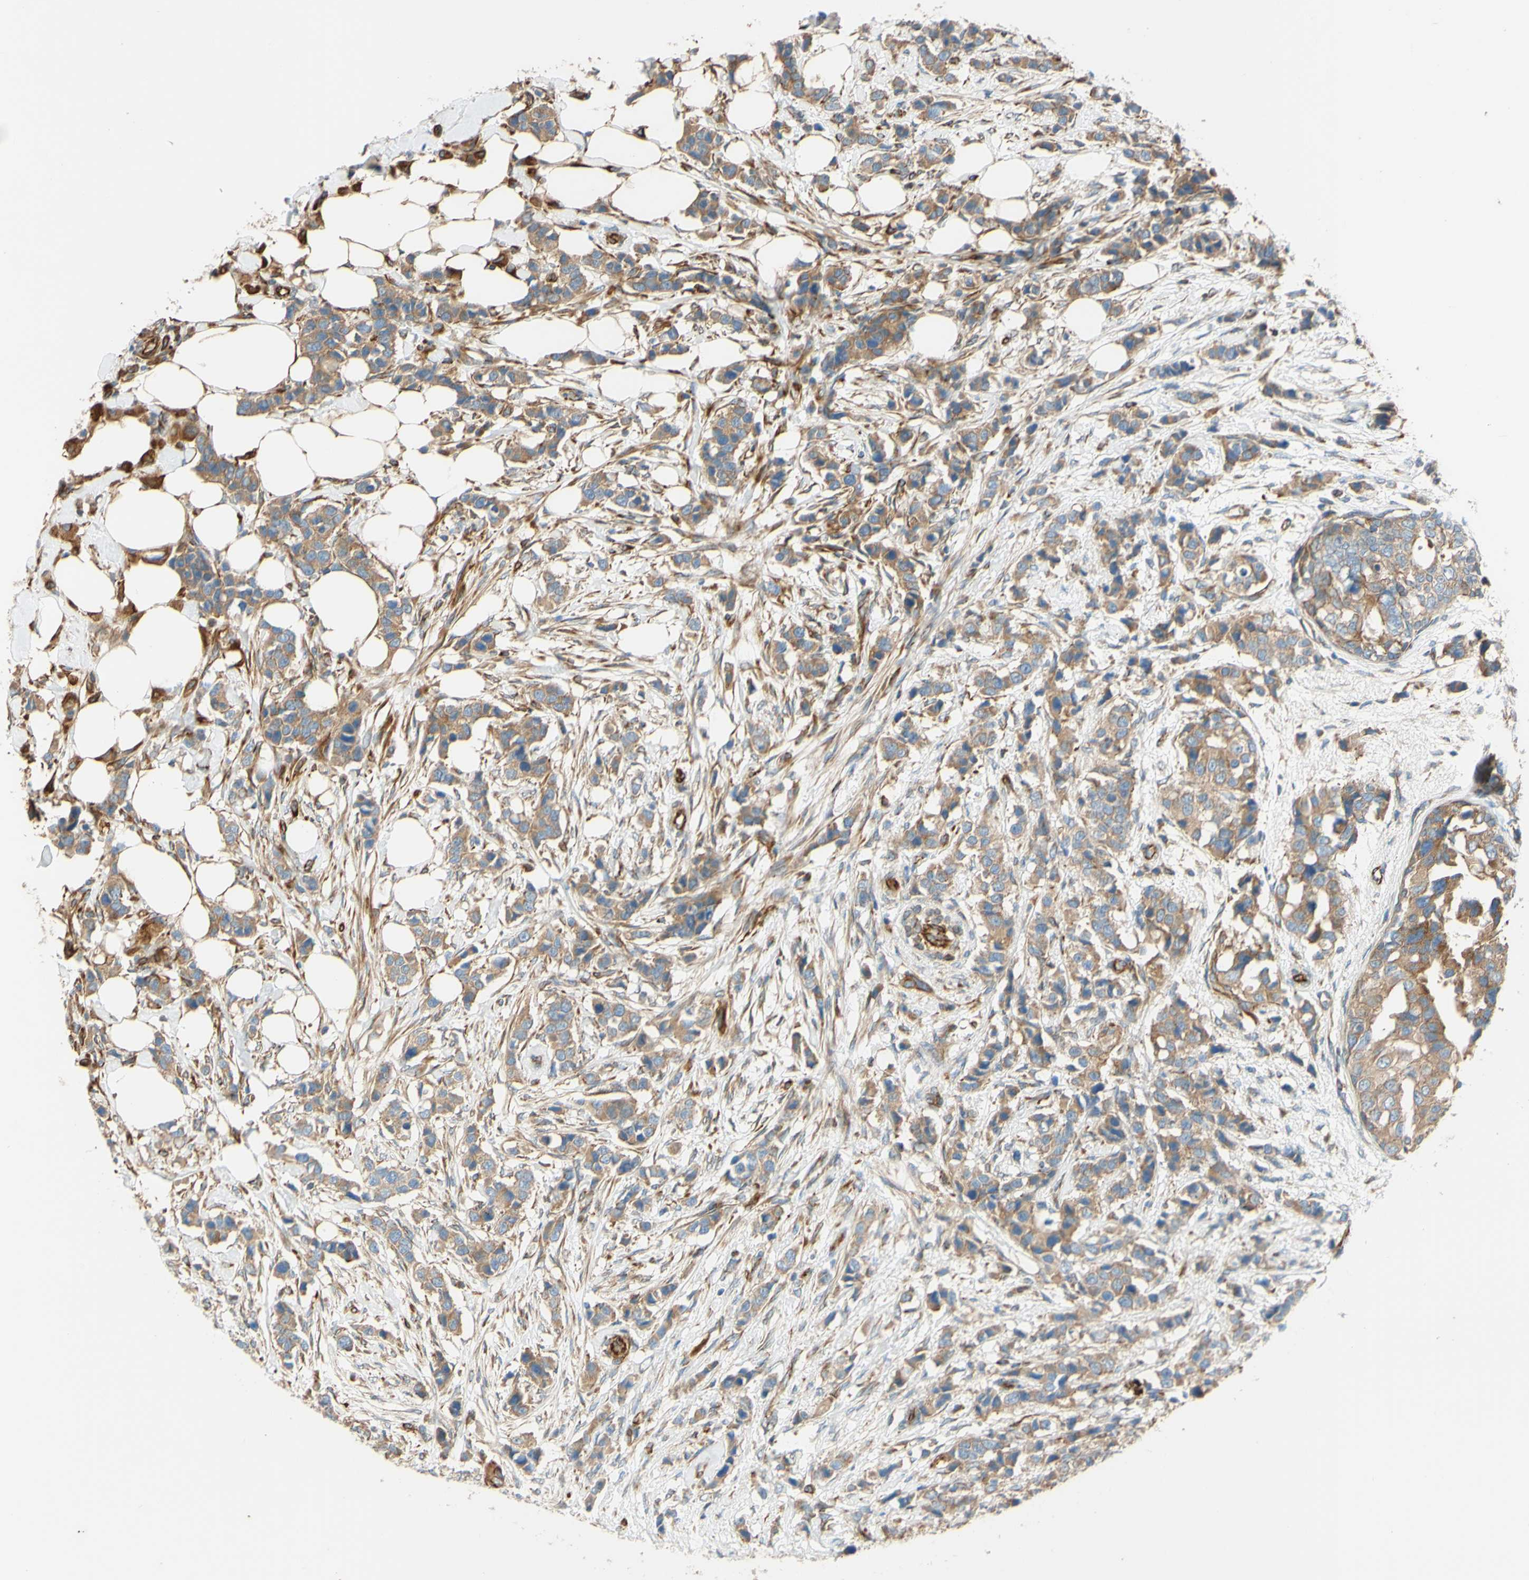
{"staining": {"intensity": "moderate", "quantity": ">75%", "location": "cytoplasmic/membranous"}, "tissue": "breast cancer", "cell_type": "Tumor cells", "image_type": "cancer", "snomed": [{"axis": "morphology", "description": "Normal tissue, NOS"}, {"axis": "morphology", "description": "Duct carcinoma"}, {"axis": "topography", "description": "Breast"}], "caption": "Immunohistochemistry (DAB (3,3'-diaminobenzidine)) staining of human infiltrating ductal carcinoma (breast) reveals moderate cytoplasmic/membranous protein positivity in about >75% of tumor cells. Nuclei are stained in blue.", "gene": "C1orf43", "patient": {"sex": "female", "age": 50}}